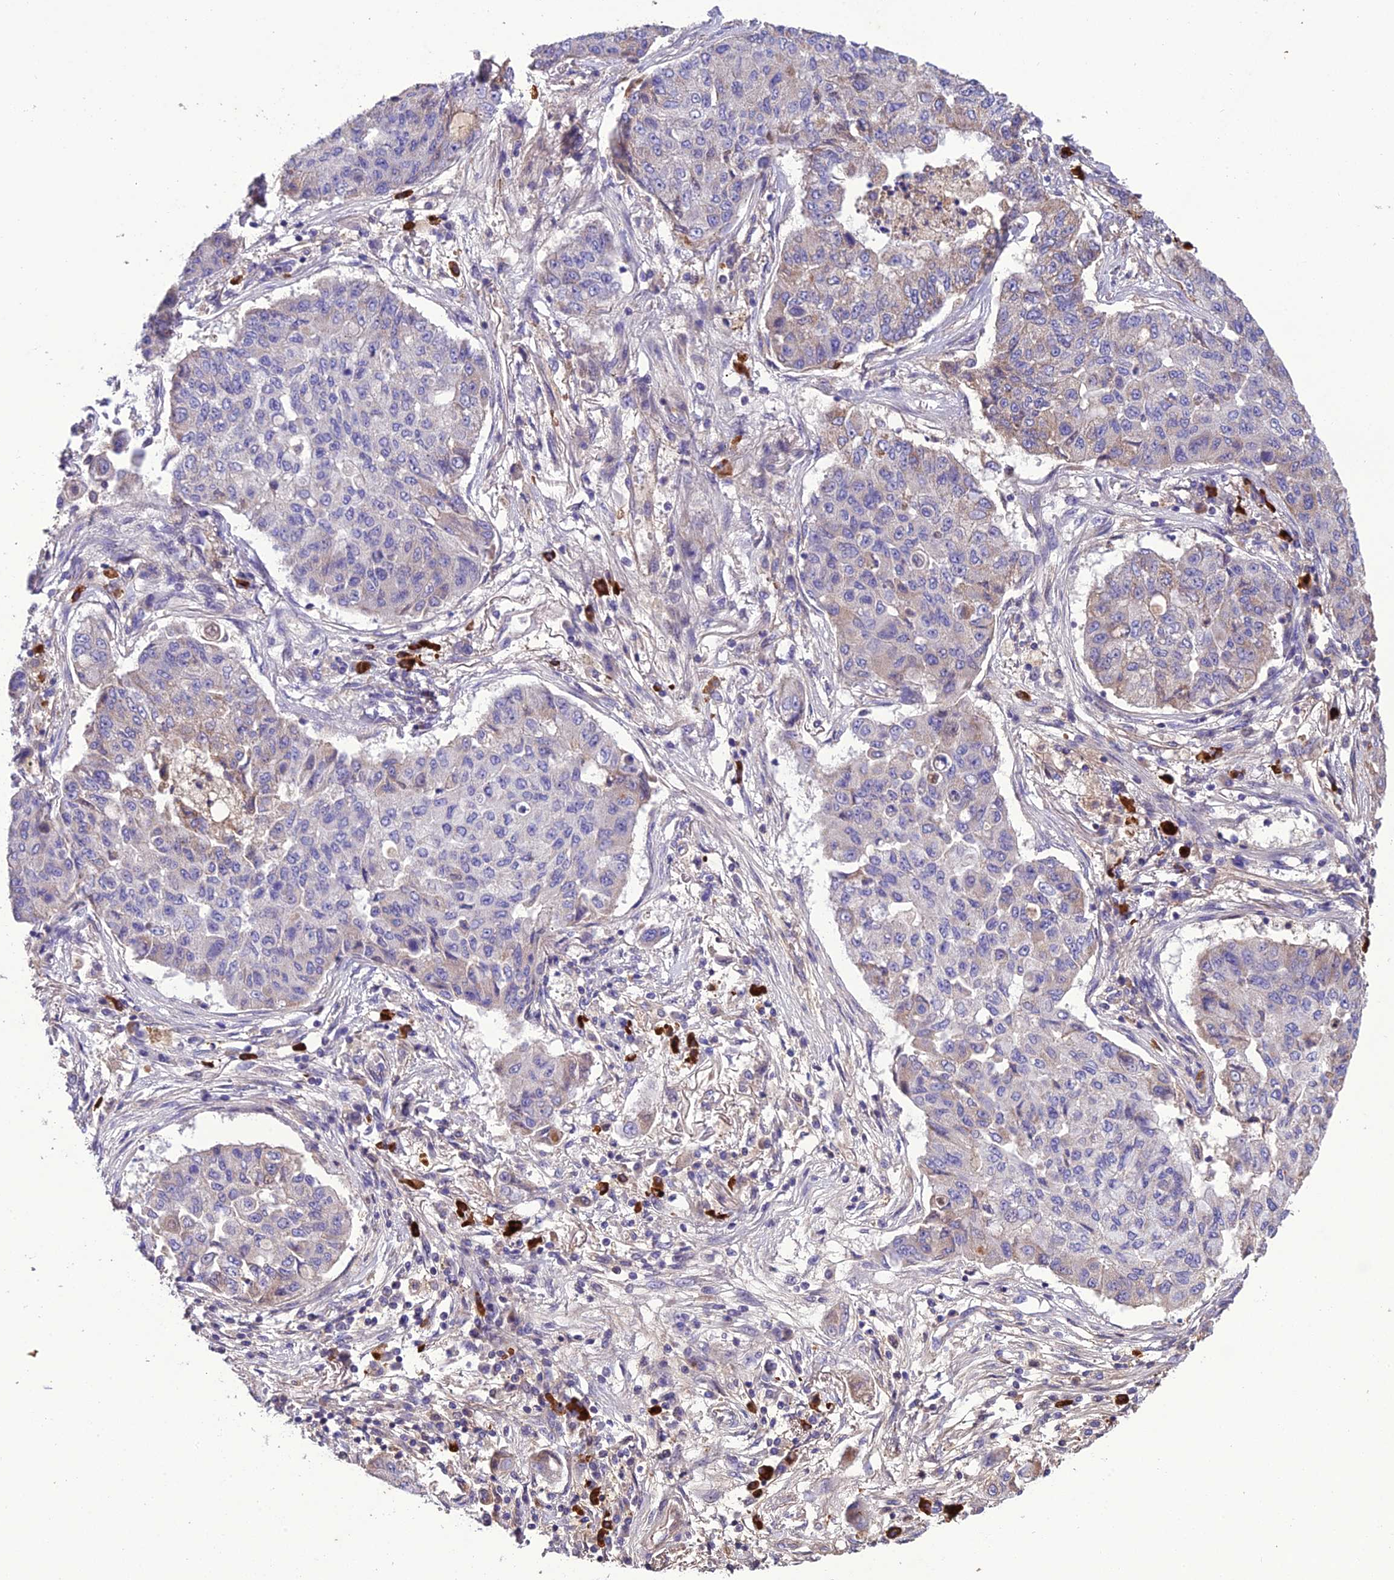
{"staining": {"intensity": "negative", "quantity": "none", "location": "none"}, "tissue": "lung cancer", "cell_type": "Tumor cells", "image_type": "cancer", "snomed": [{"axis": "morphology", "description": "Squamous cell carcinoma, NOS"}, {"axis": "topography", "description": "Lung"}], "caption": "Photomicrograph shows no significant protein expression in tumor cells of lung cancer (squamous cell carcinoma).", "gene": "MIOS", "patient": {"sex": "male", "age": 74}}